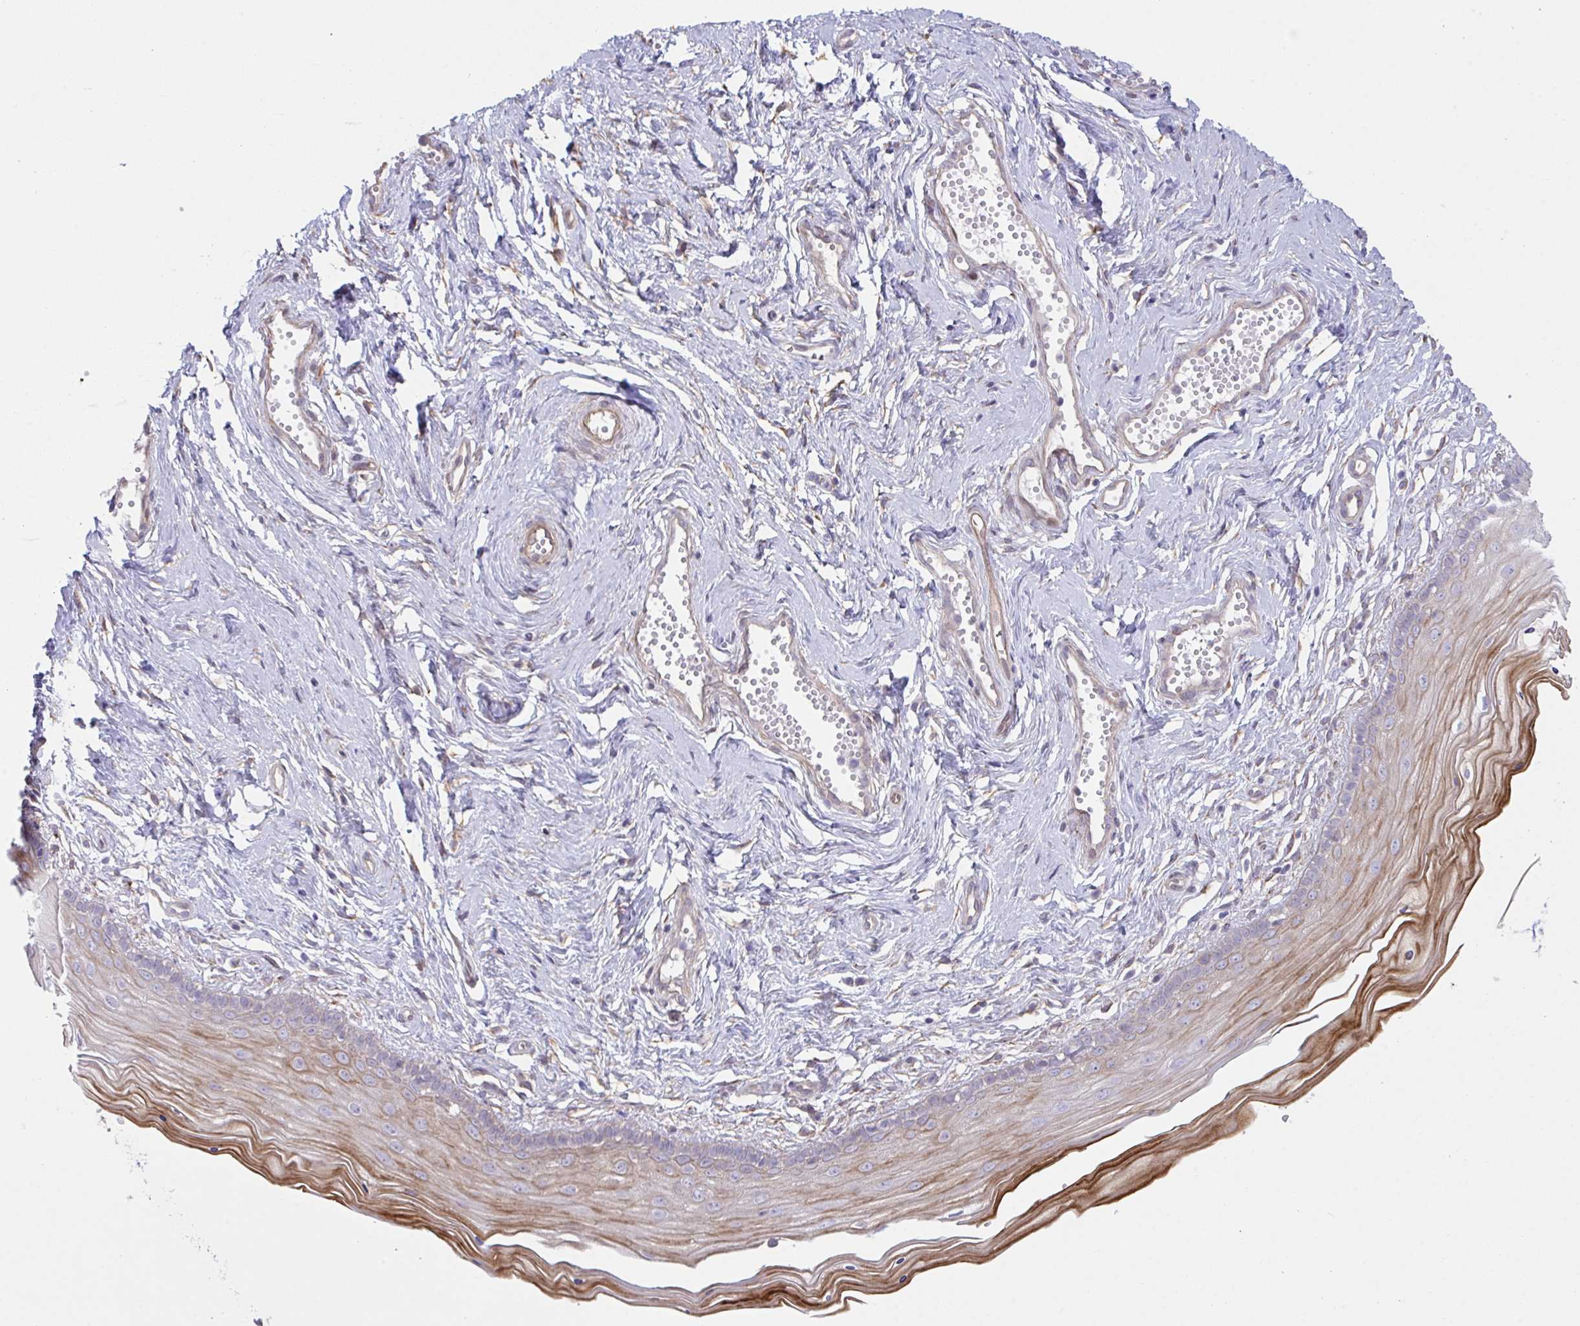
{"staining": {"intensity": "moderate", "quantity": "<25%", "location": "cytoplasmic/membranous"}, "tissue": "vagina", "cell_type": "Squamous epithelial cells", "image_type": "normal", "snomed": [{"axis": "morphology", "description": "Normal tissue, NOS"}, {"axis": "topography", "description": "Vagina"}], "caption": "Immunohistochemistry micrograph of unremarkable human vagina stained for a protein (brown), which reveals low levels of moderate cytoplasmic/membranous expression in about <25% of squamous epithelial cells.", "gene": "RHOXF1", "patient": {"sex": "female", "age": 38}}